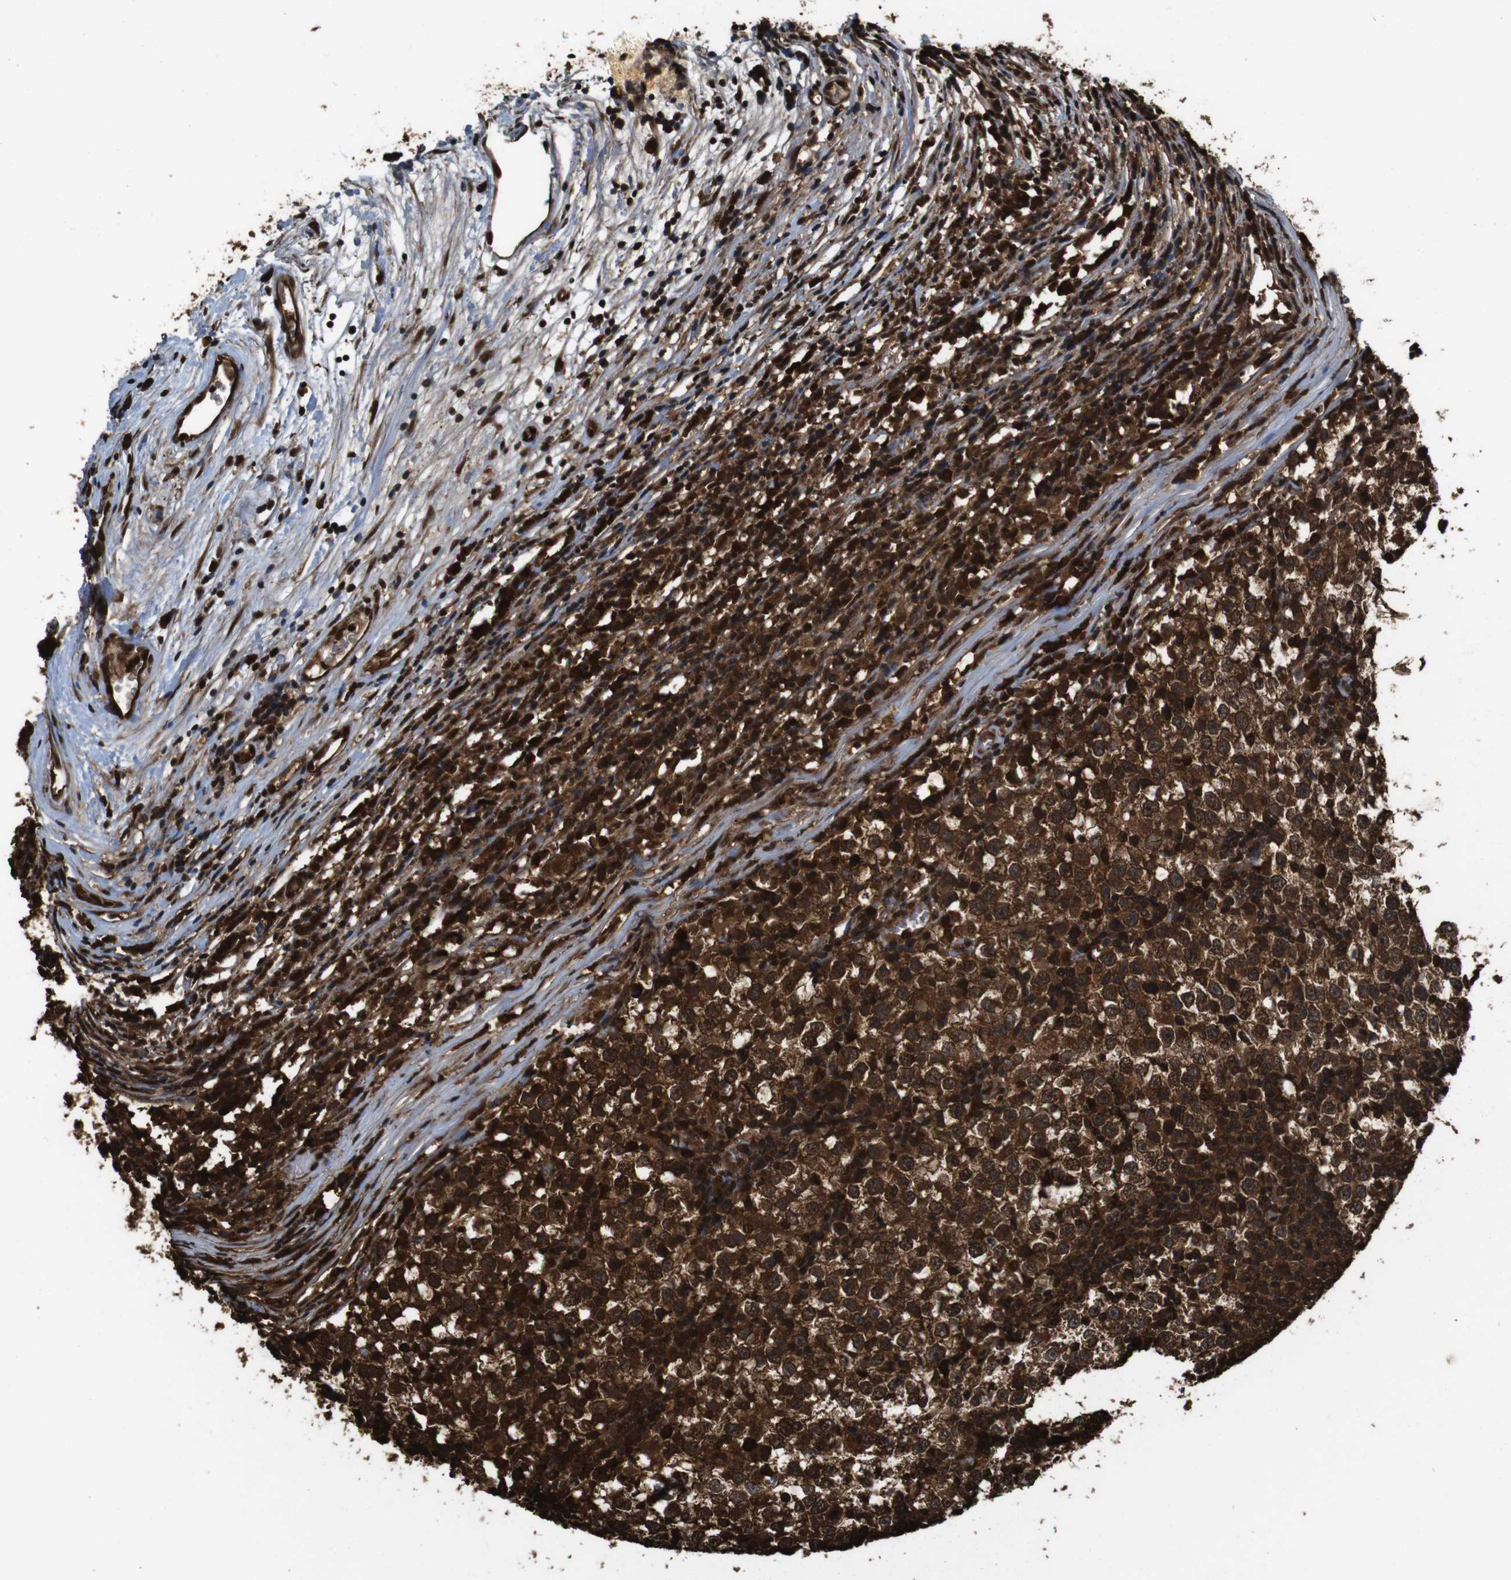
{"staining": {"intensity": "strong", "quantity": ">75%", "location": "cytoplasmic/membranous,nuclear"}, "tissue": "testis cancer", "cell_type": "Tumor cells", "image_type": "cancer", "snomed": [{"axis": "morphology", "description": "Seminoma, NOS"}, {"axis": "topography", "description": "Testis"}], "caption": "Brown immunohistochemical staining in testis cancer (seminoma) exhibits strong cytoplasmic/membranous and nuclear expression in about >75% of tumor cells.", "gene": "VCP", "patient": {"sex": "male", "age": 65}}